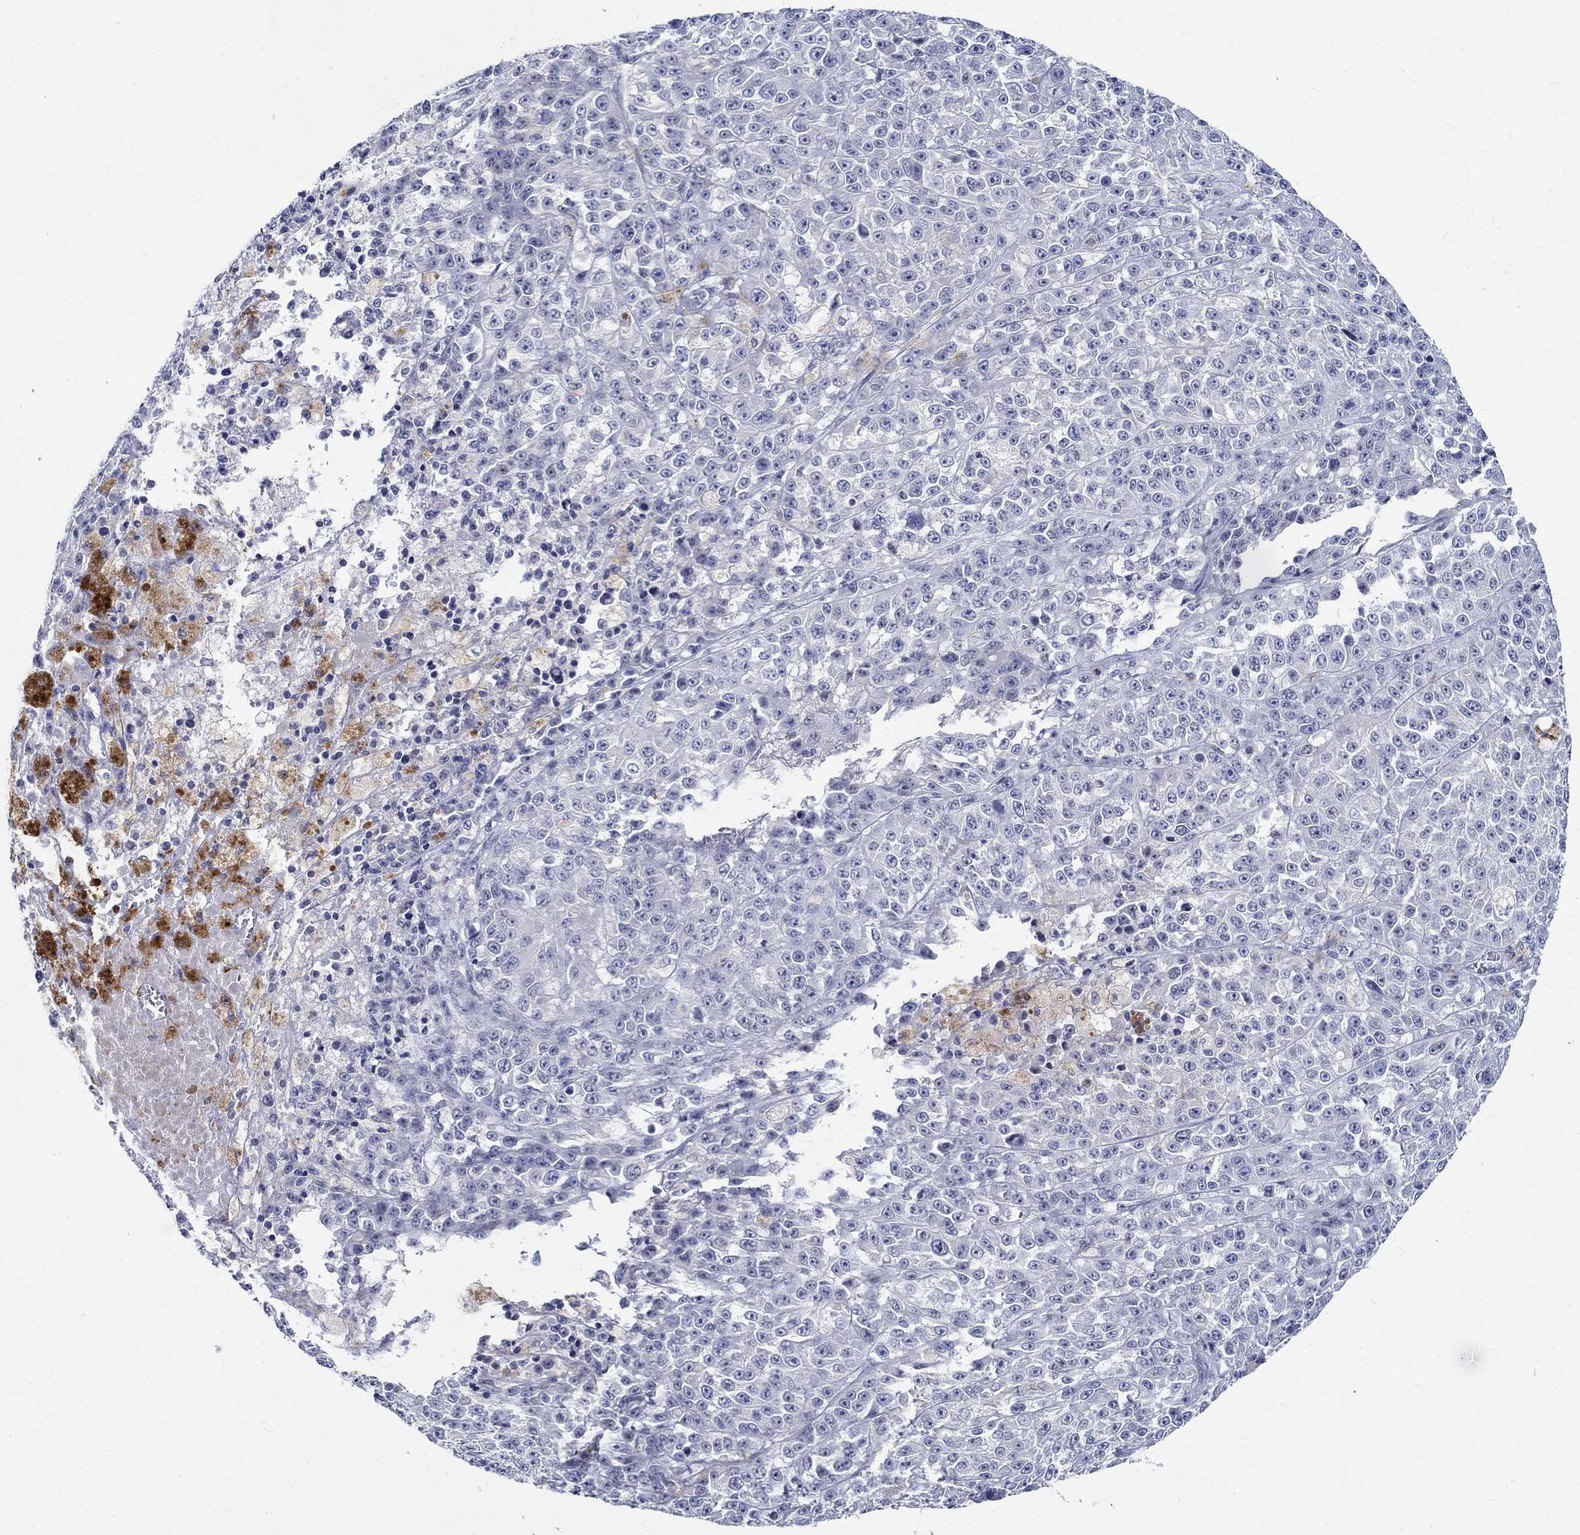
{"staining": {"intensity": "negative", "quantity": "none", "location": "none"}, "tissue": "melanoma", "cell_type": "Tumor cells", "image_type": "cancer", "snomed": [{"axis": "morphology", "description": "Malignant melanoma, NOS"}, {"axis": "topography", "description": "Skin"}], "caption": "An image of malignant melanoma stained for a protein demonstrates no brown staining in tumor cells.", "gene": "CETN1", "patient": {"sex": "female", "age": 58}}